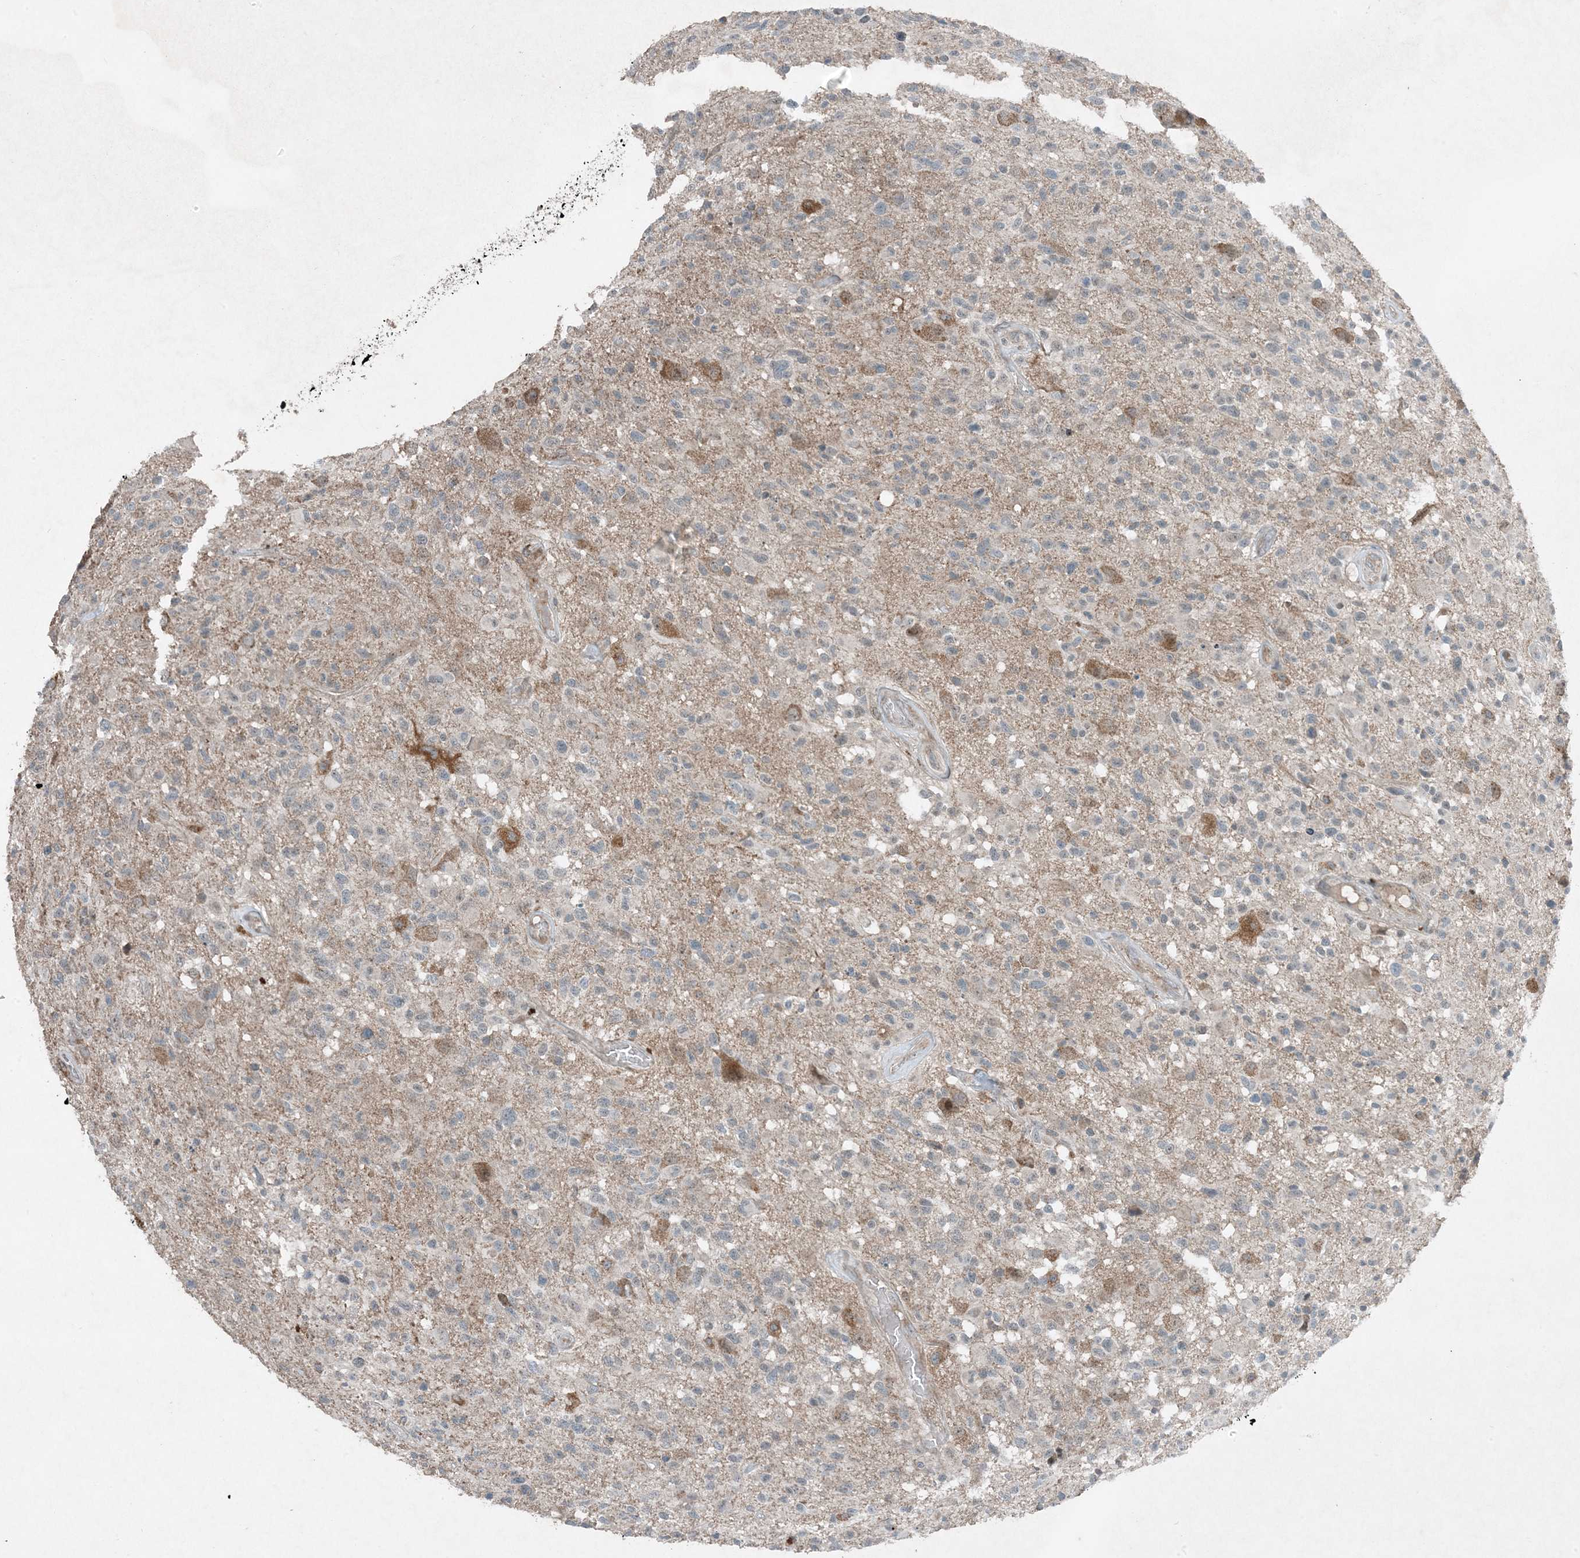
{"staining": {"intensity": "weak", "quantity": "<25%", "location": "cytoplasmic/membranous"}, "tissue": "glioma", "cell_type": "Tumor cells", "image_type": "cancer", "snomed": [{"axis": "morphology", "description": "Glioma, malignant, High grade"}, {"axis": "morphology", "description": "Glioblastoma, NOS"}, {"axis": "topography", "description": "Brain"}], "caption": "A photomicrograph of malignant high-grade glioma stained for a protein displays no brown staining in tumor cells. (Brightfield microscopy of DAB (3,3'-diaminobenzidine) immunohistochemistry at high magnification).", "gene": "MITD1", "patient": {"sex": "male", "age": 60}}